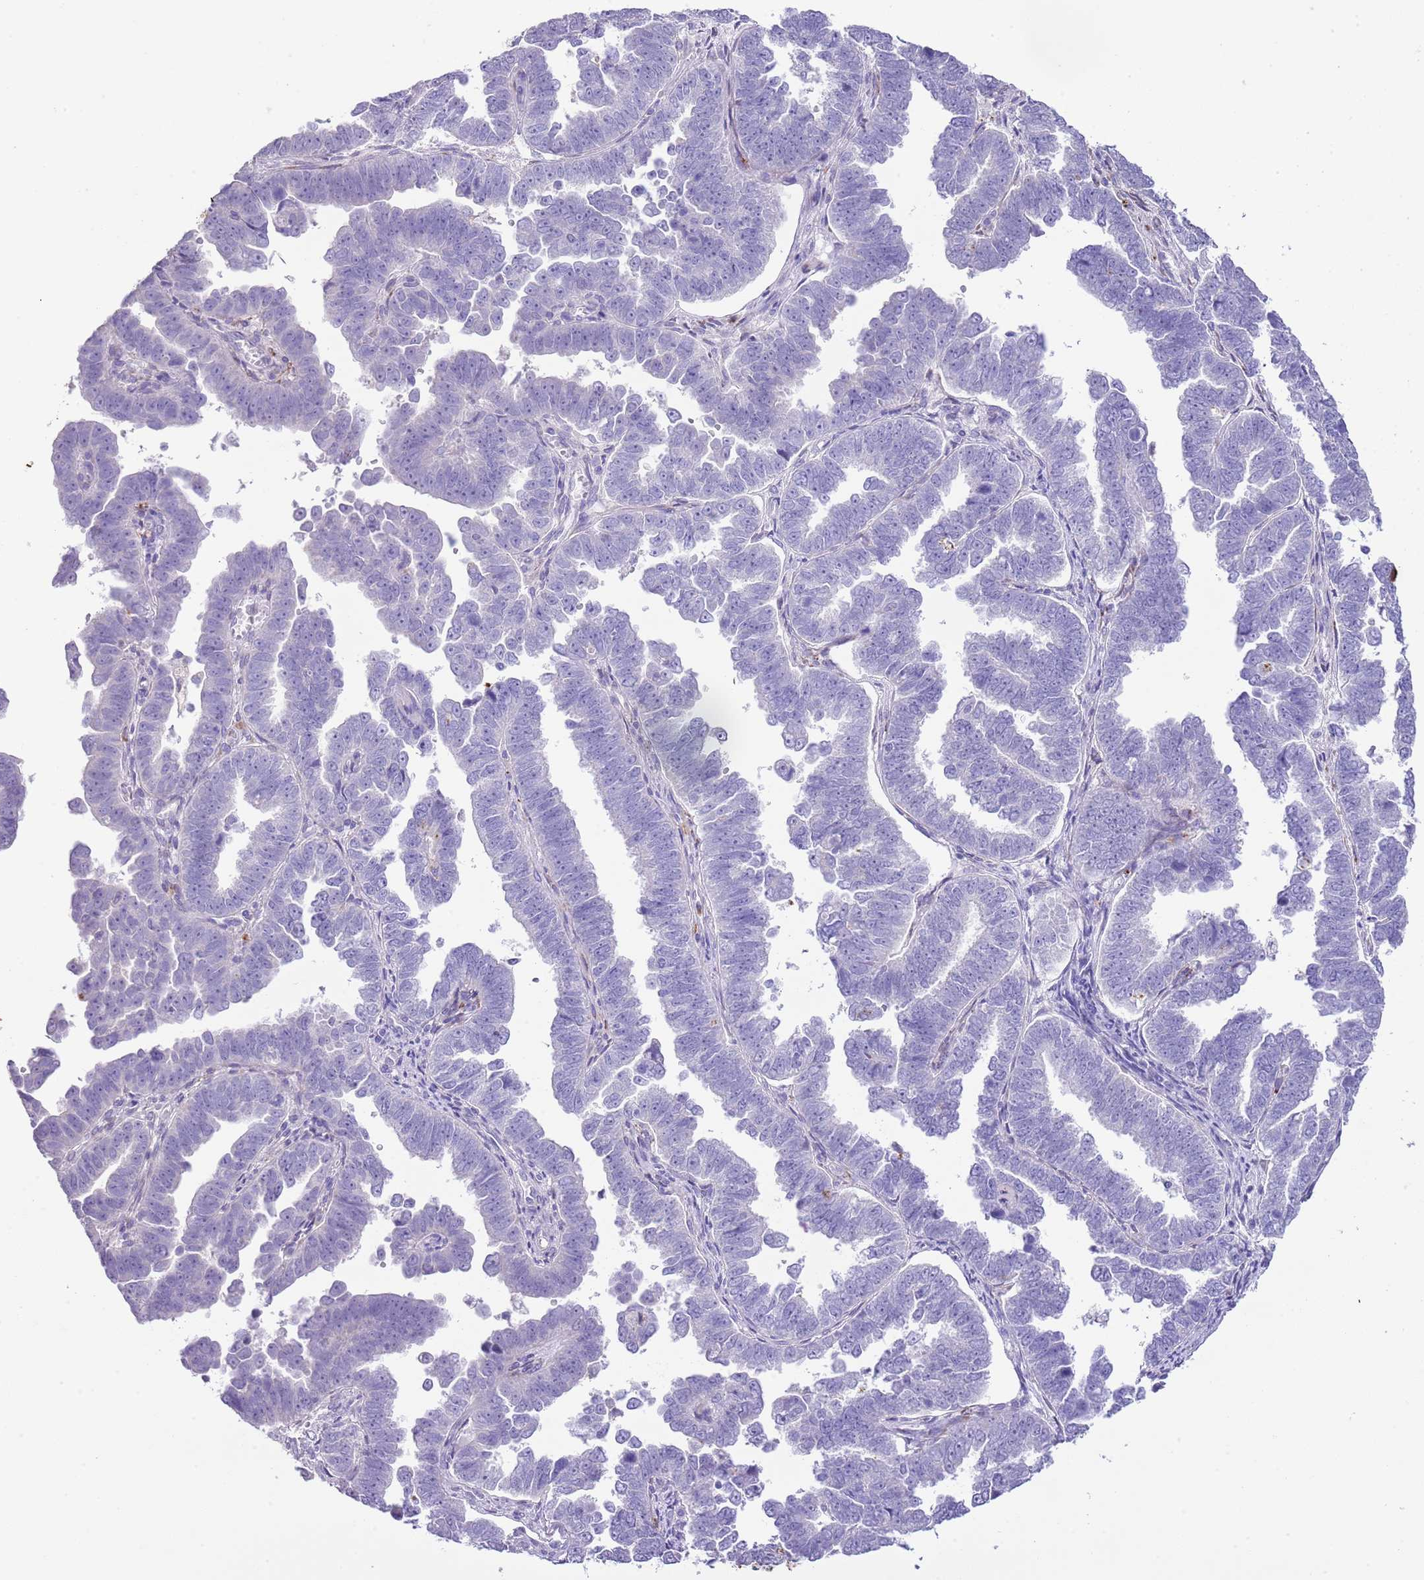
{"staining": {"intensity": "negative", "quantity": "none", "location": "none"}, "tissue": "endometrial cancer", "cell_type": "Tumor cells", "image_type": "cancer", "snomed": [{"axis": "morphology", "description": "Adenocarcinoma, NOS"}, {"axis": "topography", "description": "Endometrium"}], "caption": "A micrograph of endometrial cancer (adenocarcinoma) stained for a protein demonstrates no brown staining in tumor cells. Brightfield microscopy of IHC stained with DAB (brown) and hematoxylin (blue), captured at high magnification.", "gene": "OR2Z1", "patient": {"sex": "female", "age": 75}}